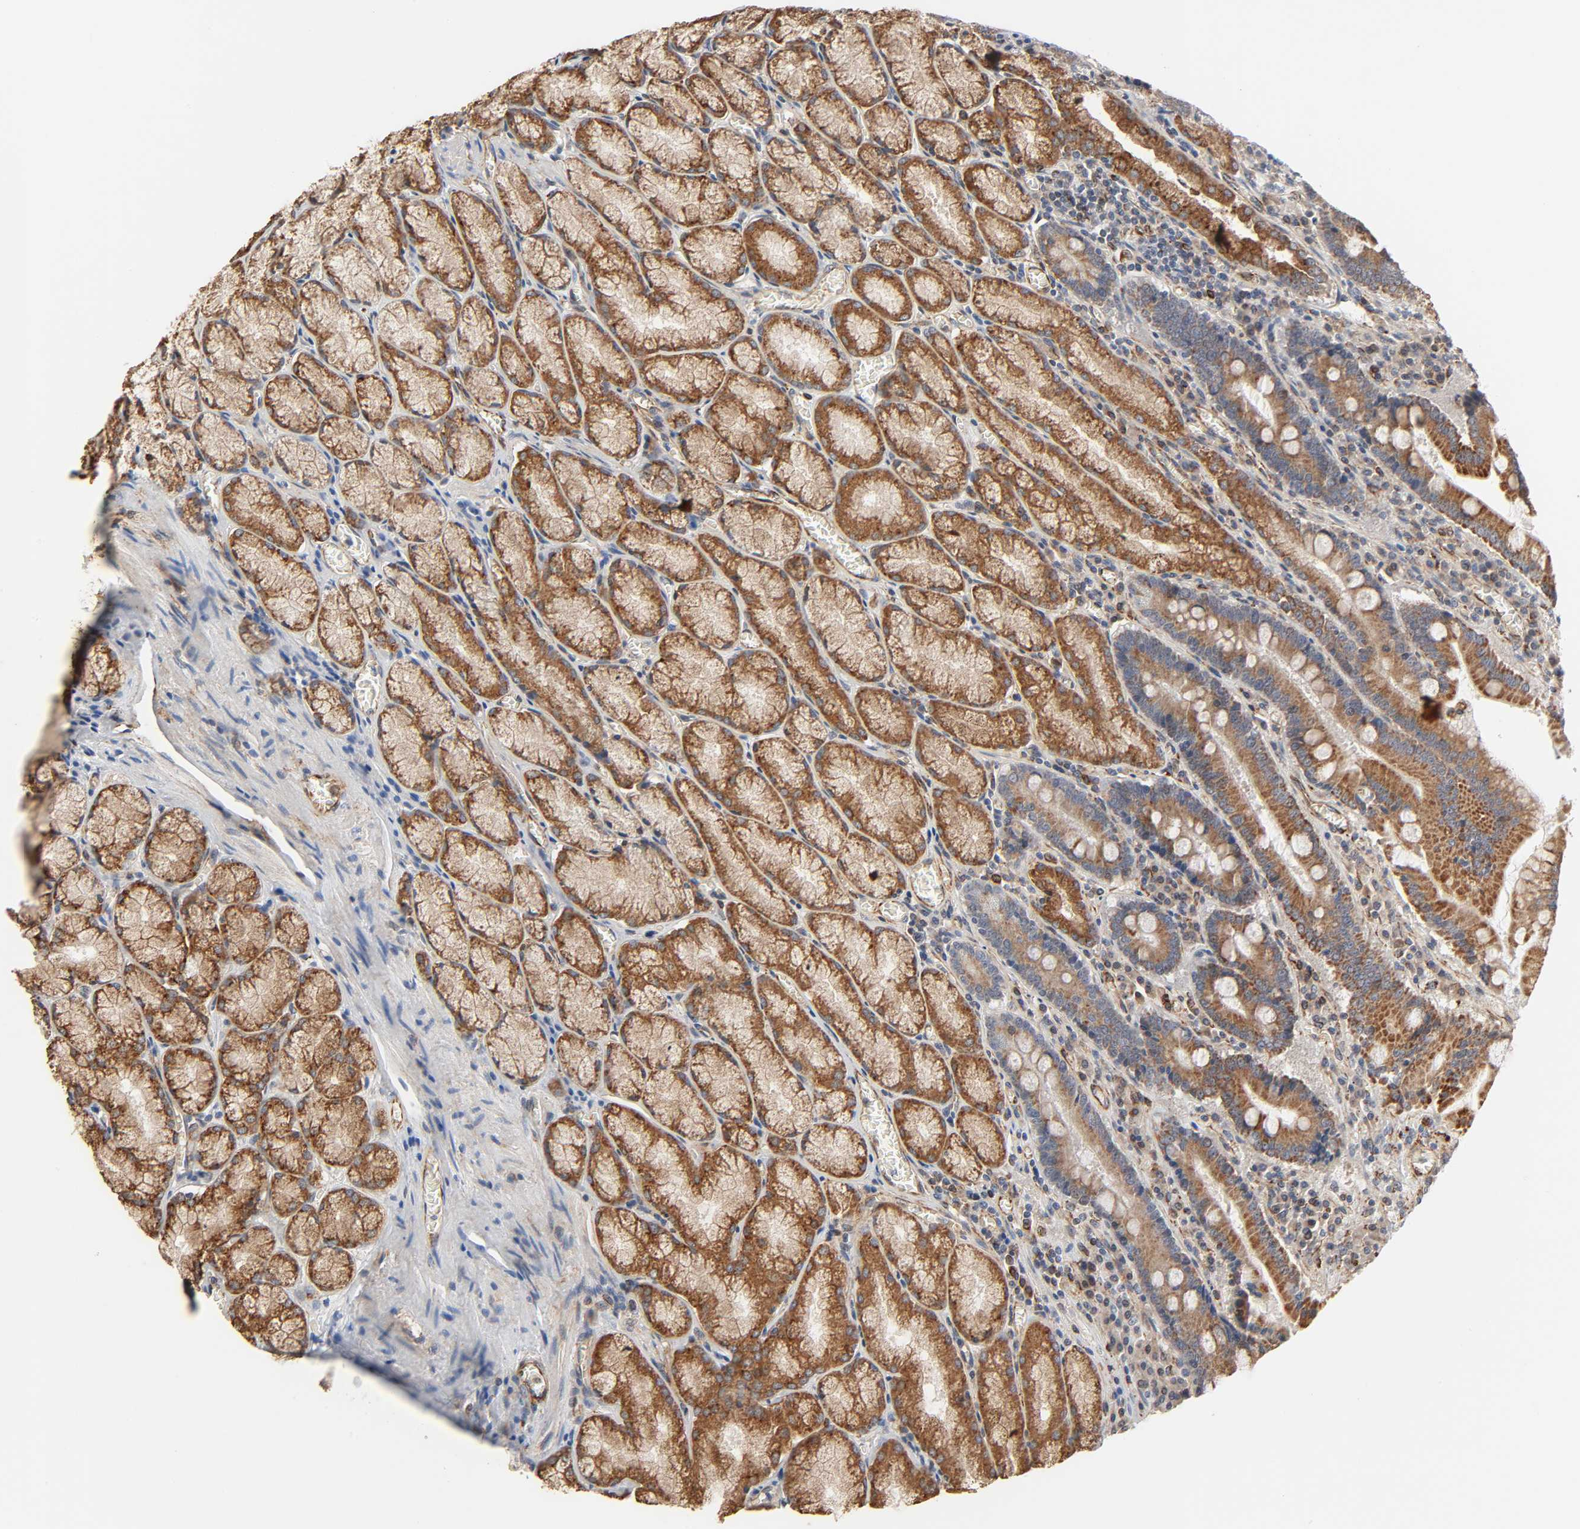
{"staining": {"intensity": "moderate", "quantity": ">75%", "location": "cytoplasmic/membranous"}, "tissue": "stomach", "cell_type": "Glandular cells", "image_type": "normal", "snomed": [{"axis": "morphology", "description": "Normal tissue, NOS"}, {"axis": "topography", "description": "Stomach, lower"}], "caption": "An immunohistochemistry (IHC) micrograph of normal tissue is shown. Protein staining in brown labels moderate cytoplasmic/membranous positivity in stomach within glandular cells. The protein of interest is shown in brown color, while the nuclei are stained blue.", "gene": "REEP5", "patient": {"sex": "male", "age": 56}}